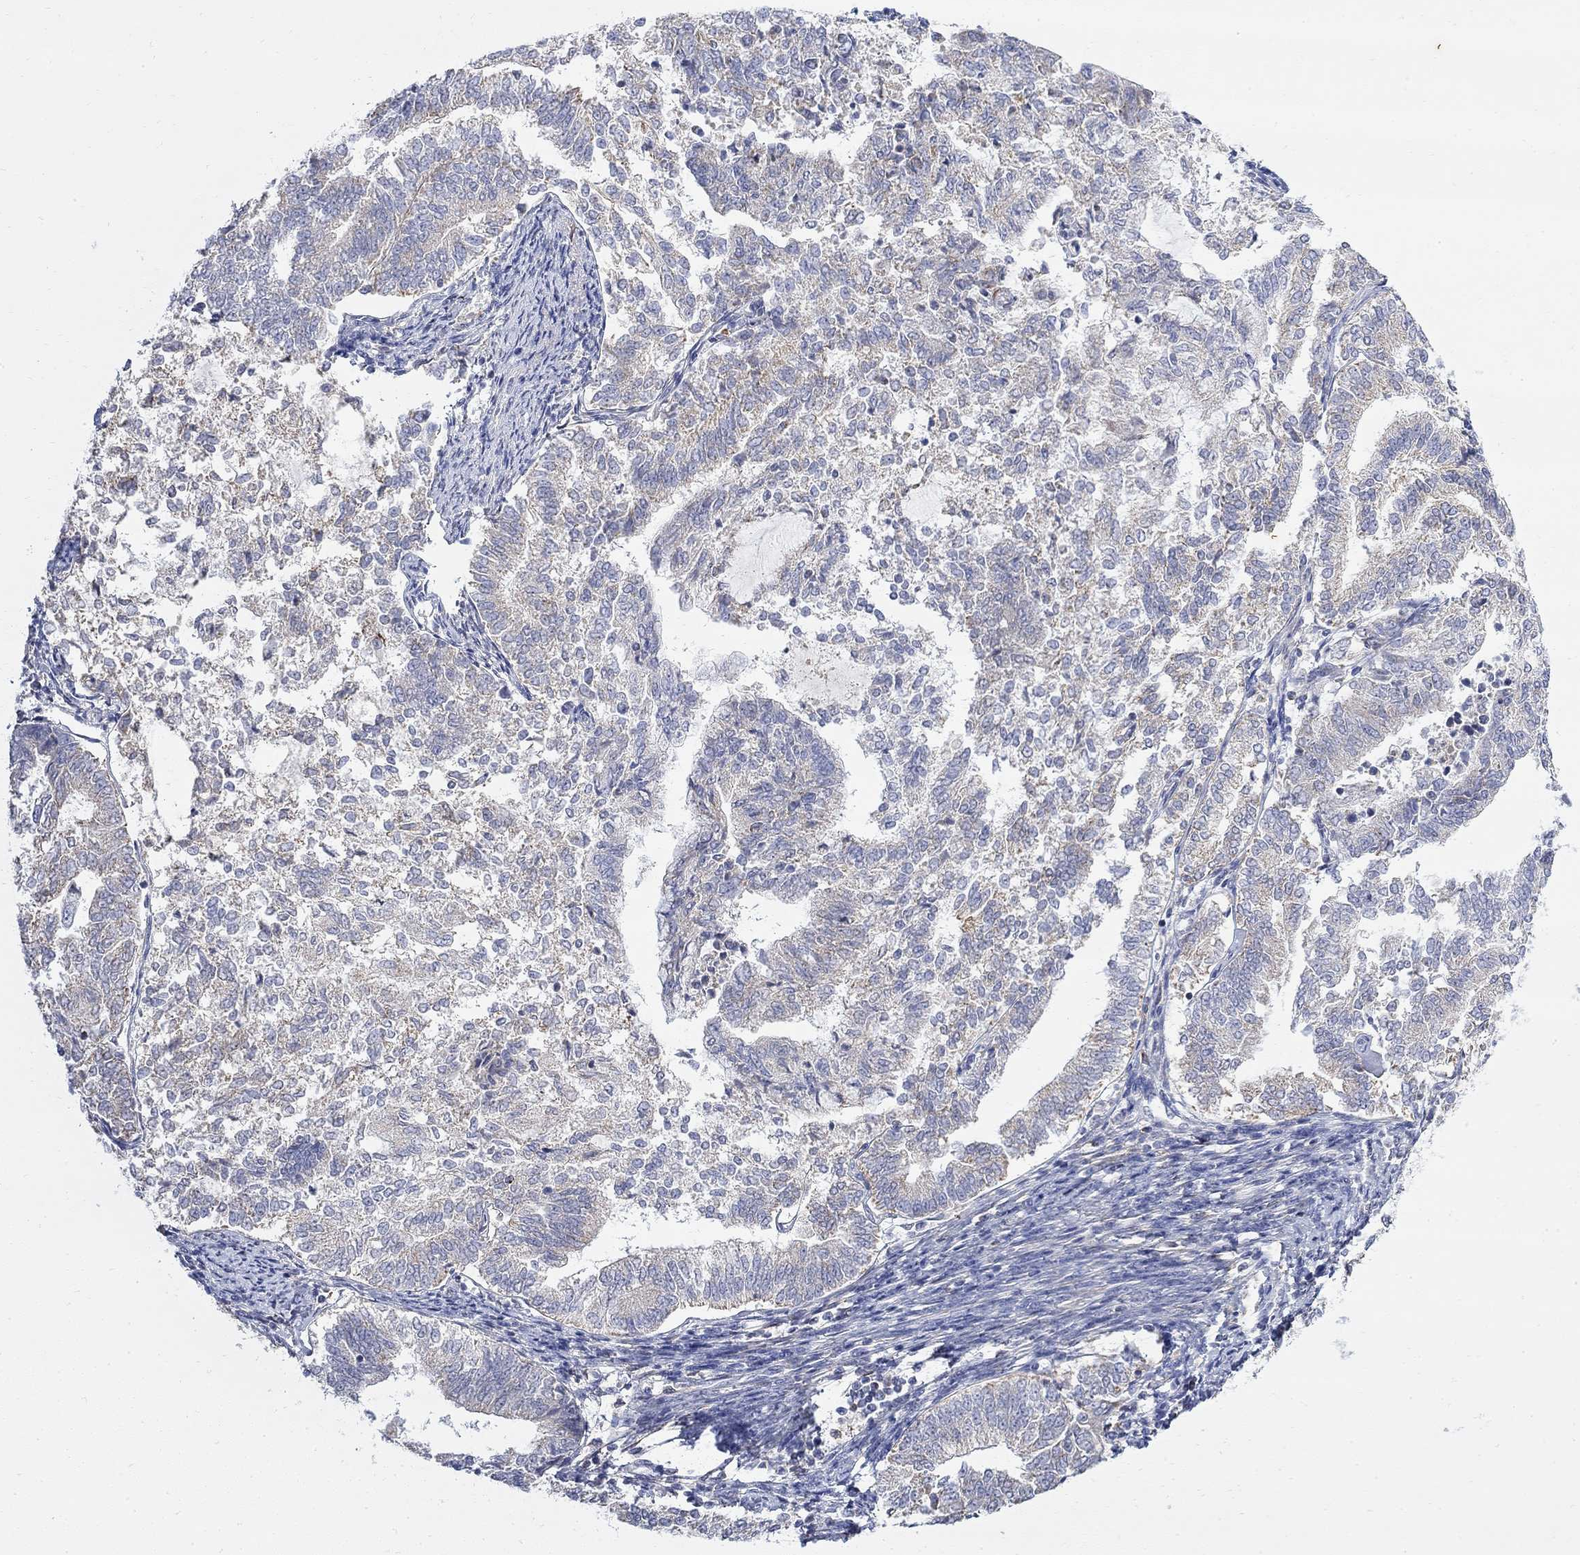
{"staining": {"intensity": "negative", "quantity": "none", "location": "none"}, "tissue": "endometrial cancer", "cell_type": "Tumor cells", "image_type": "cancer", "snomed": [{"axis": "morphology", "description": "Adenocarcinoma, NOS"}, {"axis": "topography", "description": "Endometrium"}], "caption": "This photomicrograph is of endometrial adenocarcinoma stained with IHC to label a protein in brown with the nuclei are counter-stained blue. There is no staining in tumor cells. Nuclei are stained in blue.", "gene": "FNDC5", "patient": {"sex": "female", "age": 65}}